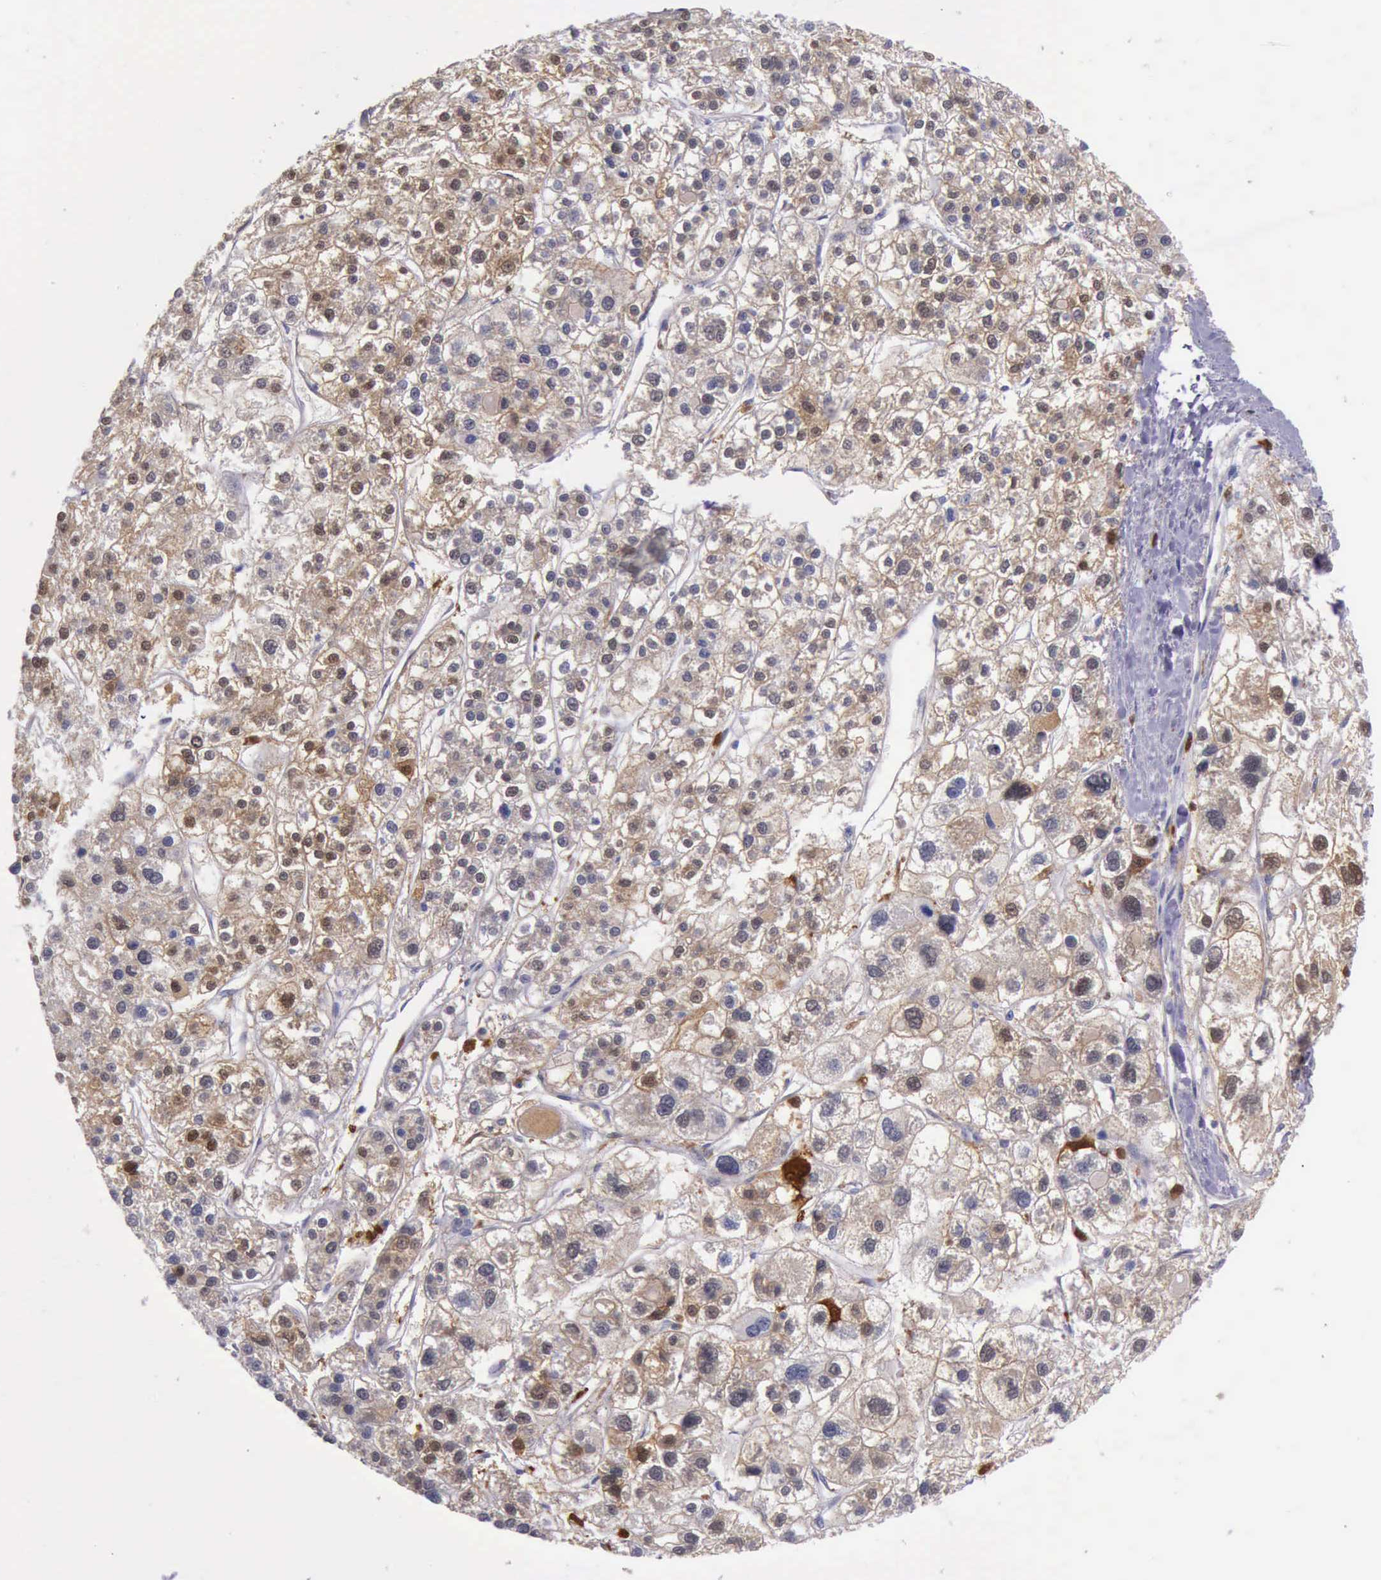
{"staining": {"intensity": "moderate", "quantity": "25%-75%", "location": "cytoplasmic/membranous,nuclear"}, "tissue": "liver cancer", "cell_type": "Tumor cells", "image_type": "cancer", "snomed": [{"axis": "morphology", "description": "Carcinoma, Hepatocellular, NOS"}, {"axis": "topography", "description": "Liver"}], "caption": "IHC micrograph of neoplastic tissue: liver hepatocellular carcinoma stained using IHC shows medium levels of moderate protein expression localized specifically in the cytoplasmic/membranous and nuclear of tumor cells, appearing as a cytoplasmic/membranous and nuclear brown color.", "gene": "TYMP", "patient": {"sex": "female", "age": 85}}